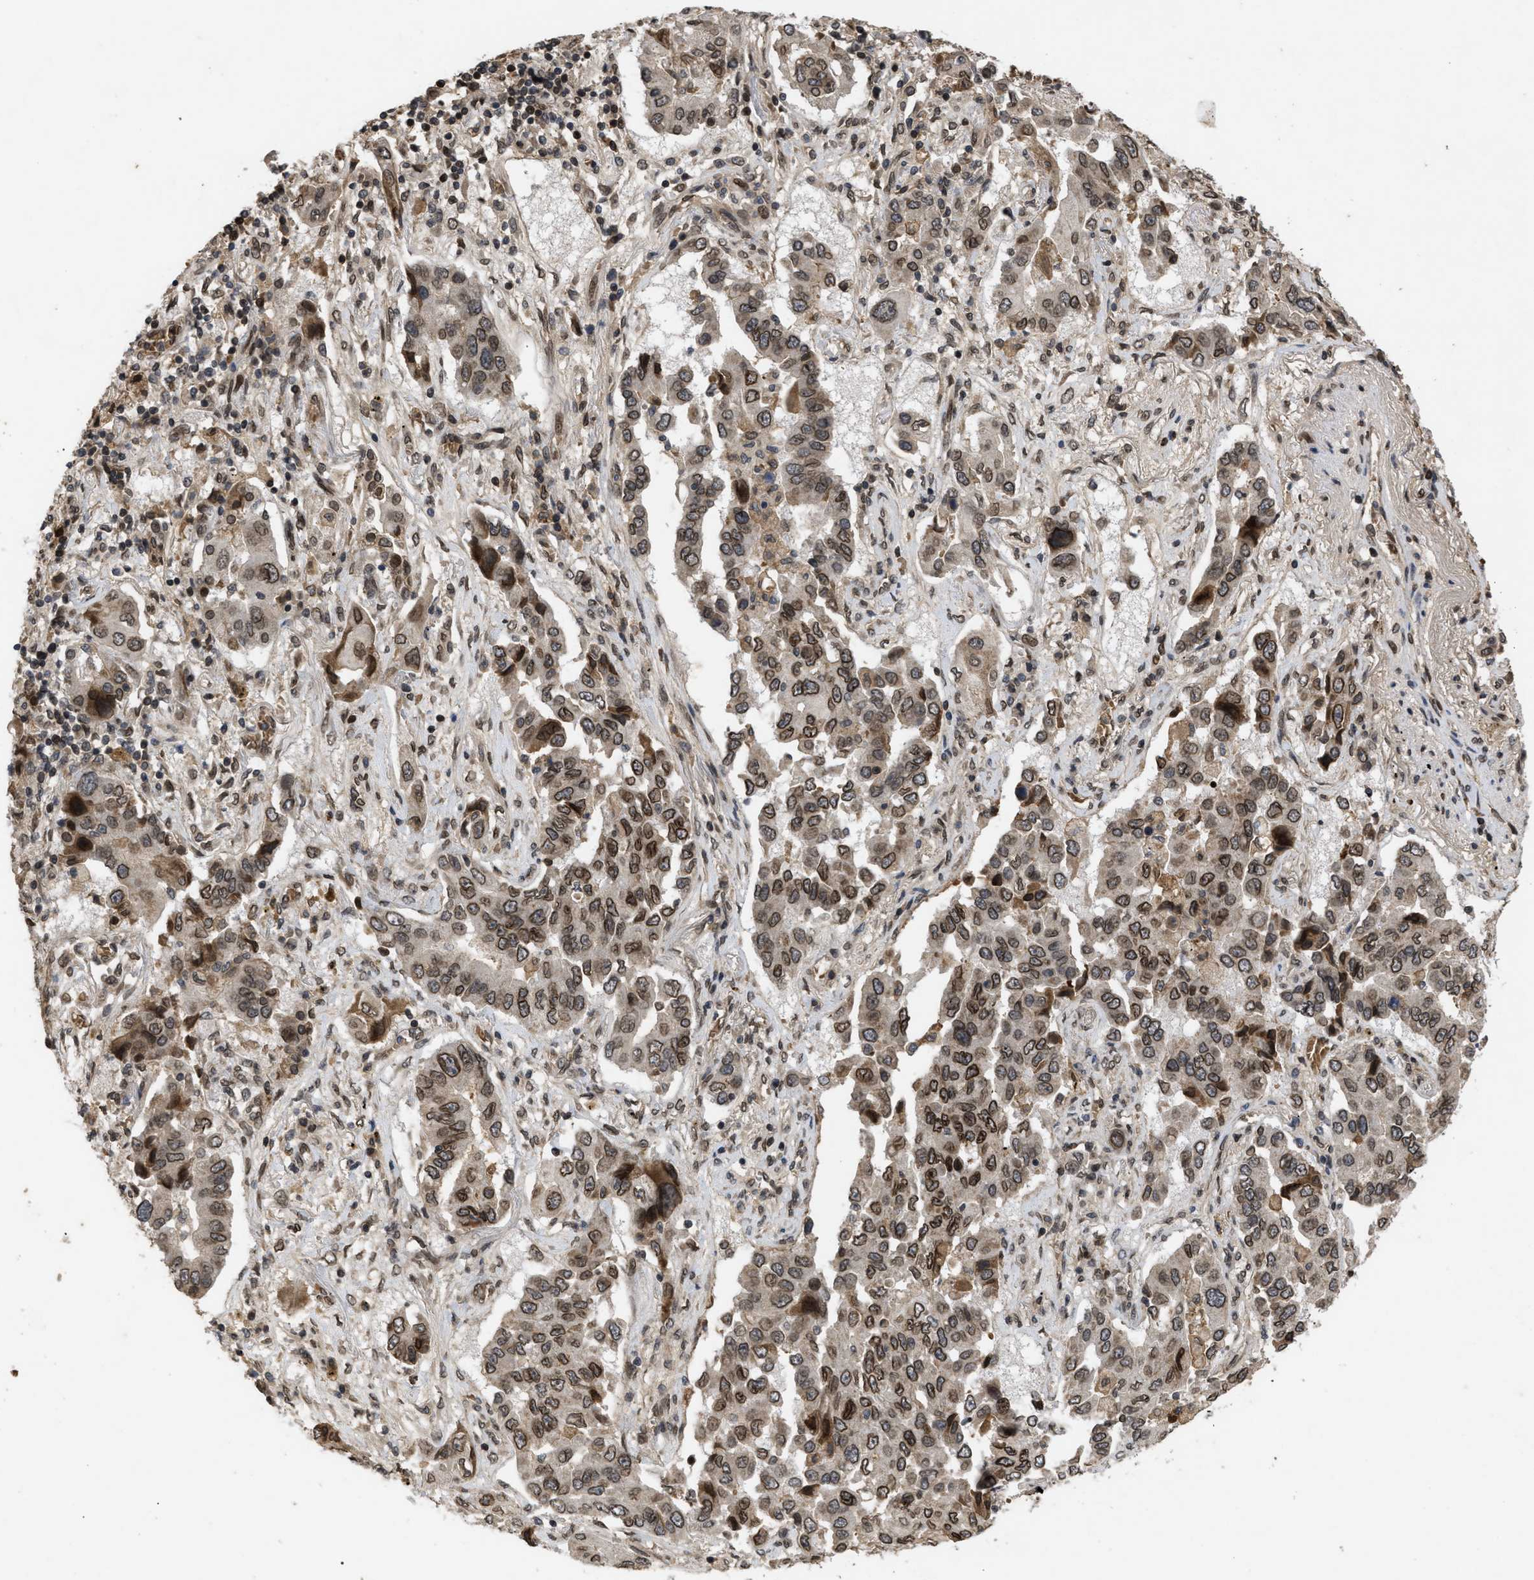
{"staining": {"intensity": "moderate", "quantity": ">75%", "location": "cytoplasmic/membranous,nuclear"}, "tissue": "lung cancer", "cell_type": "Tumor cells", "image_type": "cancer", "snomed": [{"axis": "morphology", "description": "Adenocarcinoma, NOS"}, {"axis": "topography", "description": "Lung"}], "caption": "This is a photomicrograph of immunohistochemistry staining of lung cancer, which shows moderate positivity in the cytoplasmic/membranous and nuclear of tumor cells.", "gene": "CRY1", "patient": {"sex": "female", "age": 65}}